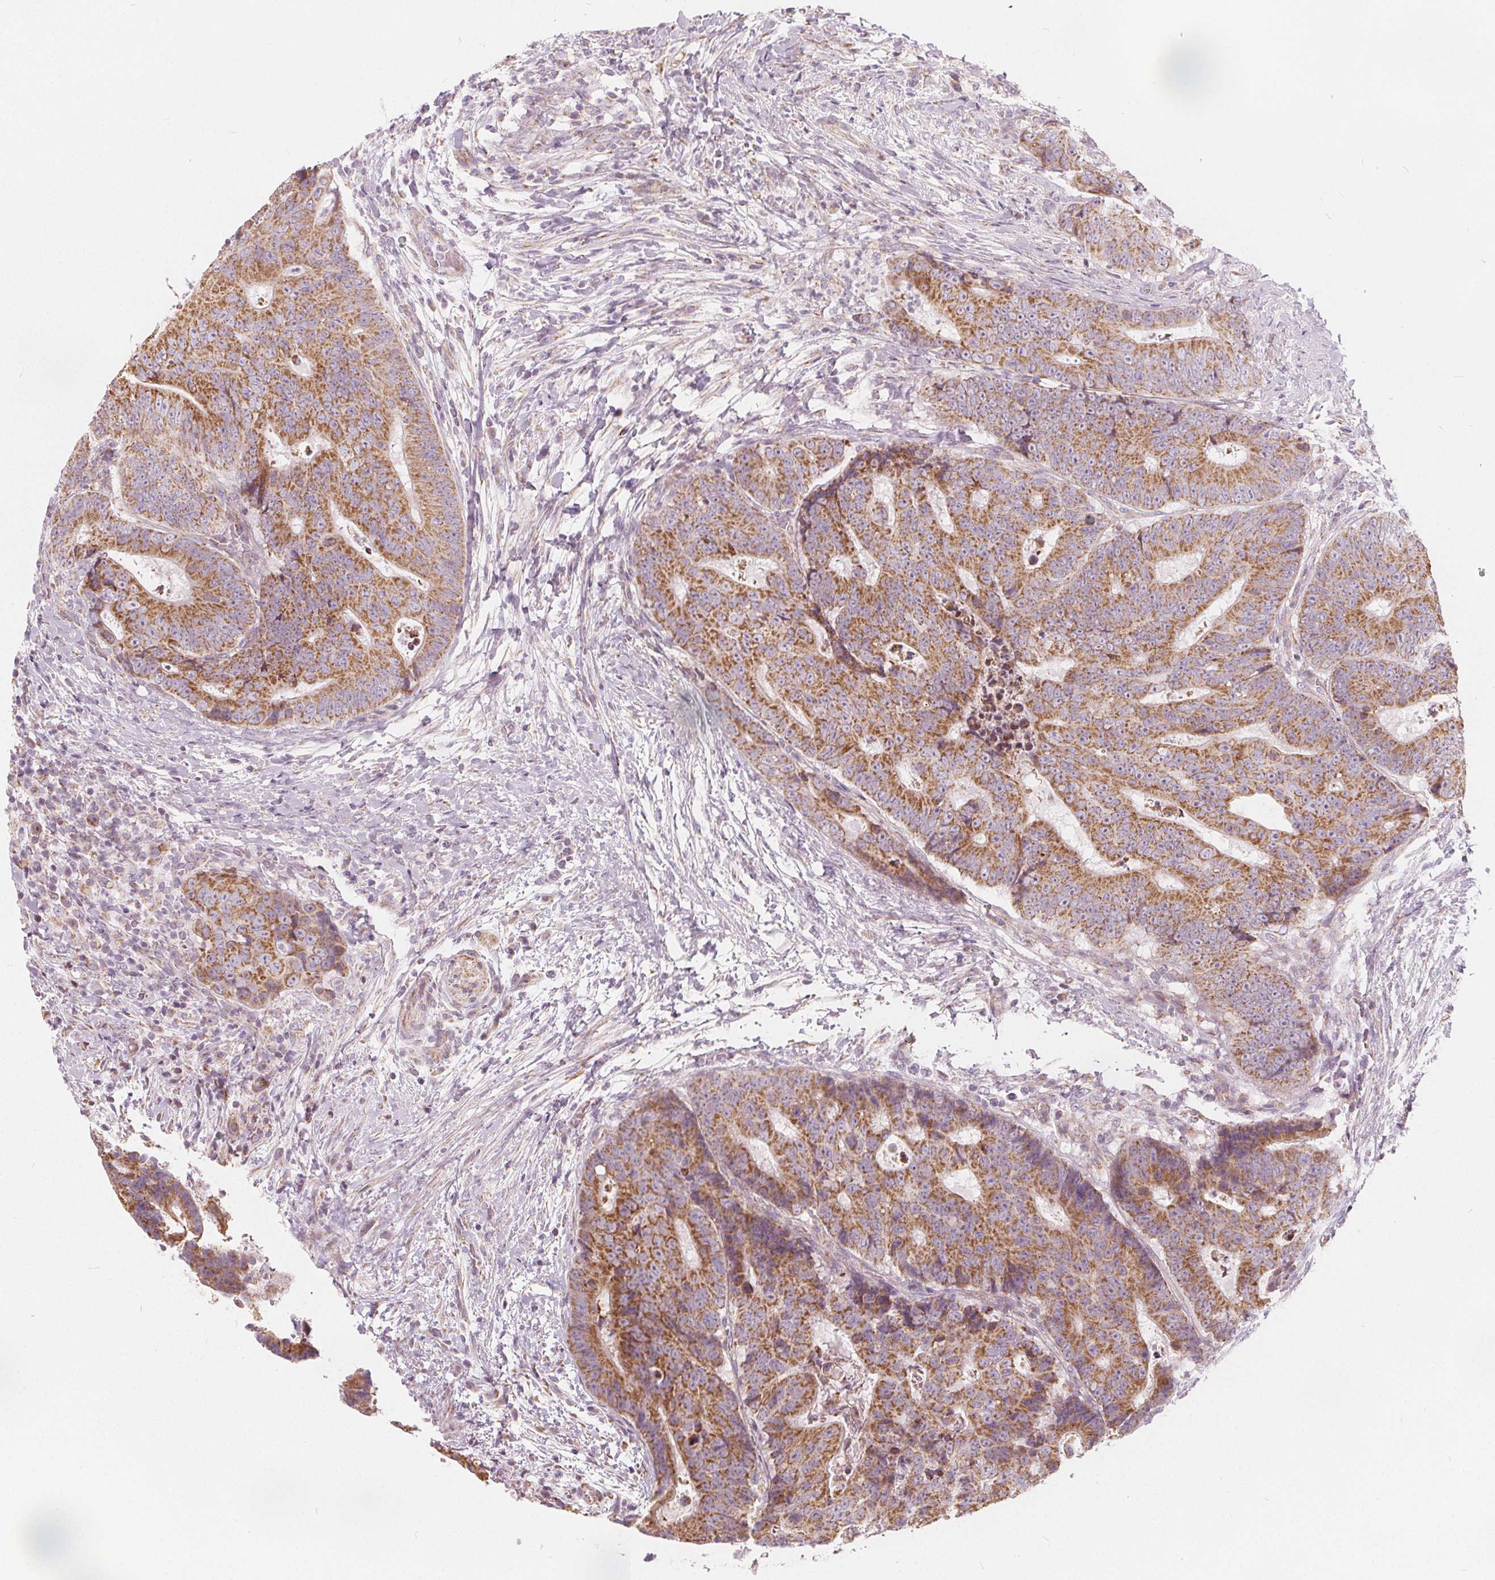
{"staining": {"intensity": "moderate", "quantity": ">75%", "location": "cytoplasmic/membranous"}, "tissue": "colorectal cancer", "cell_type": "Tumor cells", "image_type": "cancer", "snomed": [{"axis": "morphology", "description": "Adenocarcinoma, NOS"}, {"axis": "topography", "description": "Colon"}], "caption": "Moderate cytoplasmic/membranous expression is identified in about >75% of tumor cells in colorectal cancer (adenocarcinoma).", "gene": "NUP210L", "patient": {"sex": "female", "age": 48}}